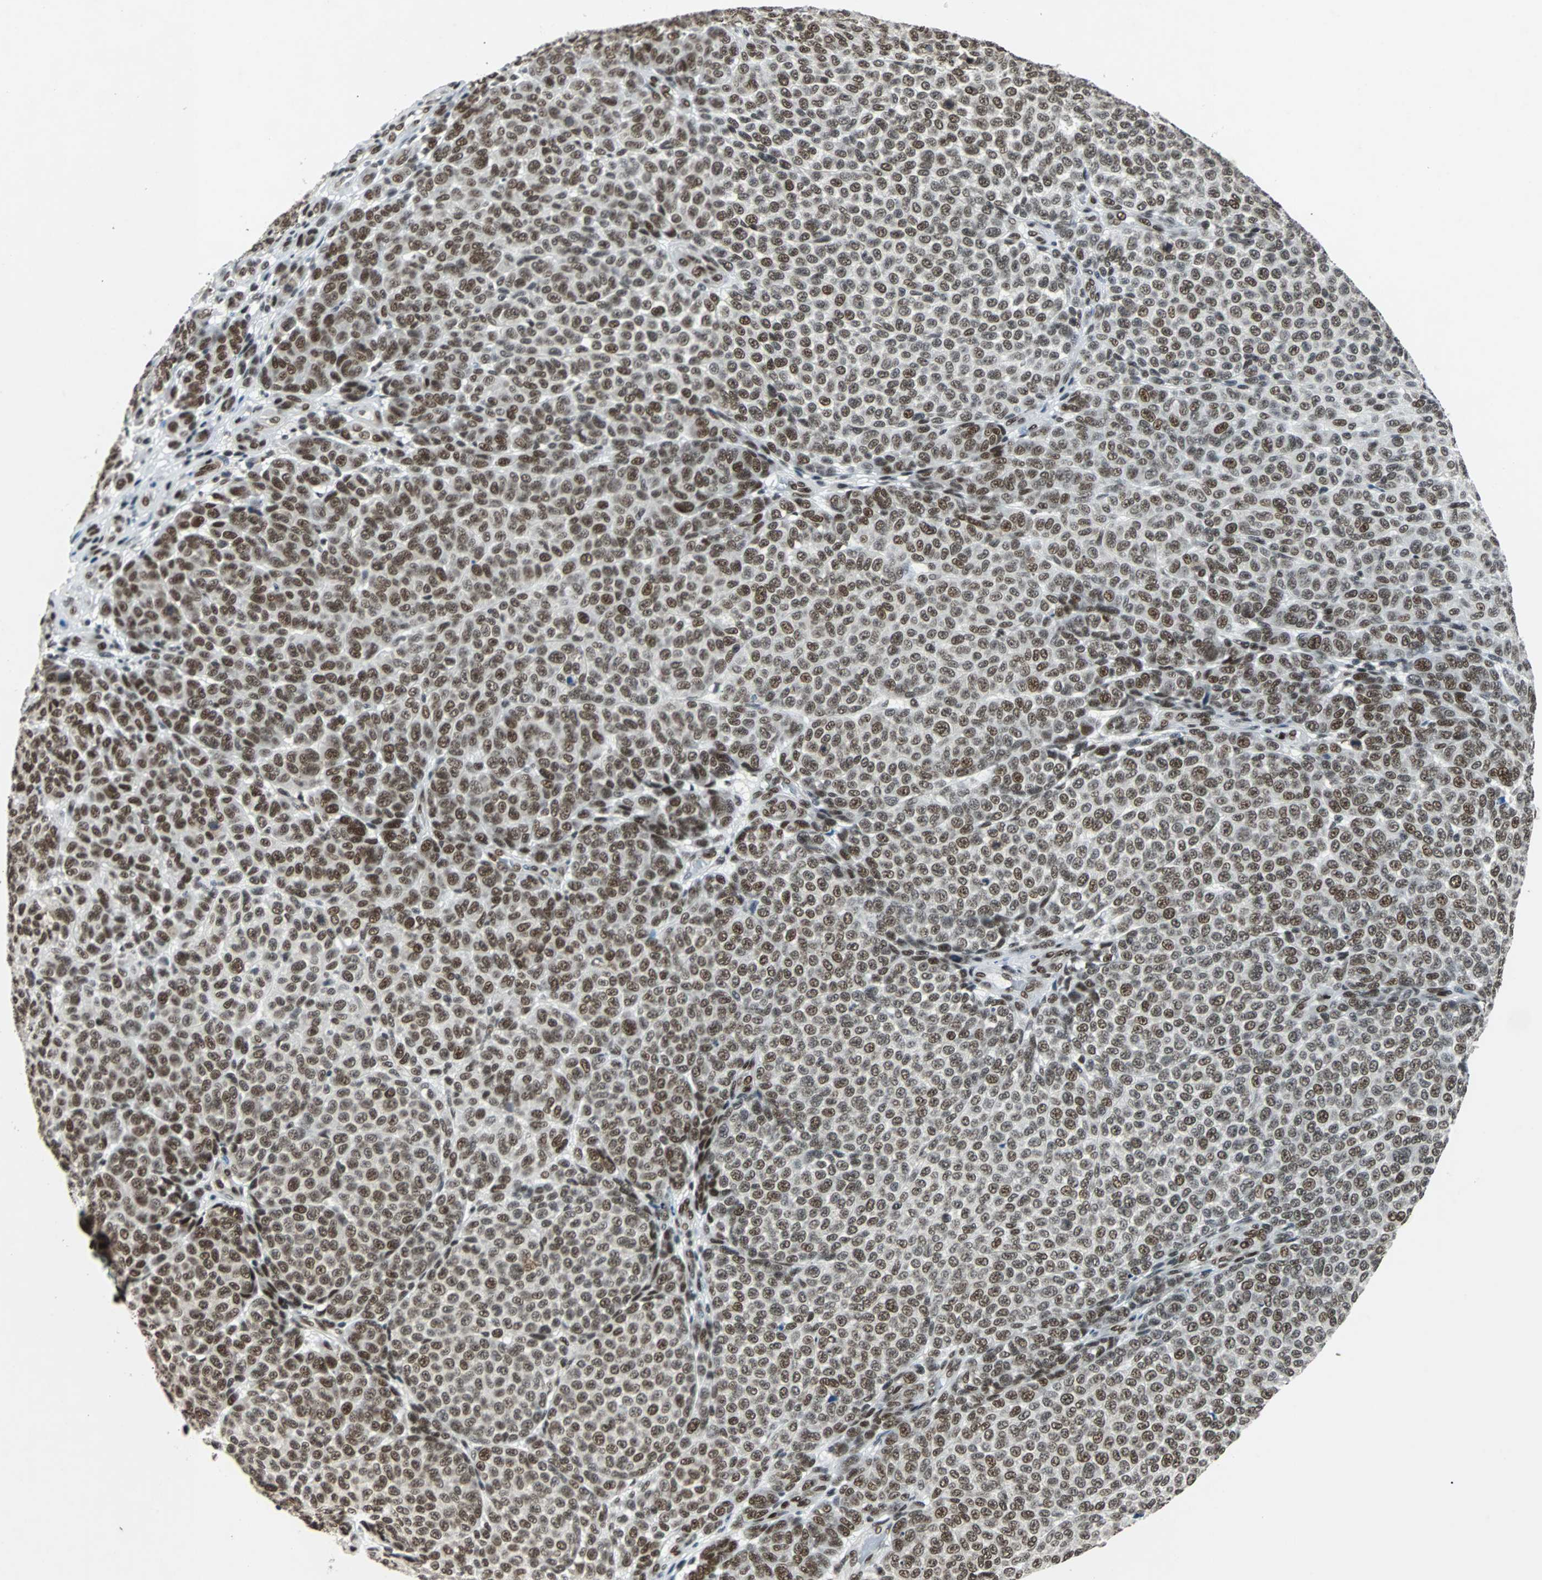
{"staining": {"intensity": "strong", "quantity": ">75%", "location": "nuclear"}, "tissue": "melanoma", "cell_type": "Tumor cells", "image_type": "cancer", "snomed": [{"axis": "morphology", "description": "Malignant melanoma, NOS"}, {"axis": "topography", "description": "Skin"}], "caption": "This micrograph exhibits immunohistochemistry (IHC) staining of human melanoma, with high strong nuclear staining in about >75% of tumor cells.", "gene": "GATAD2A", "patient": {"sex": "male", "age": 59}}